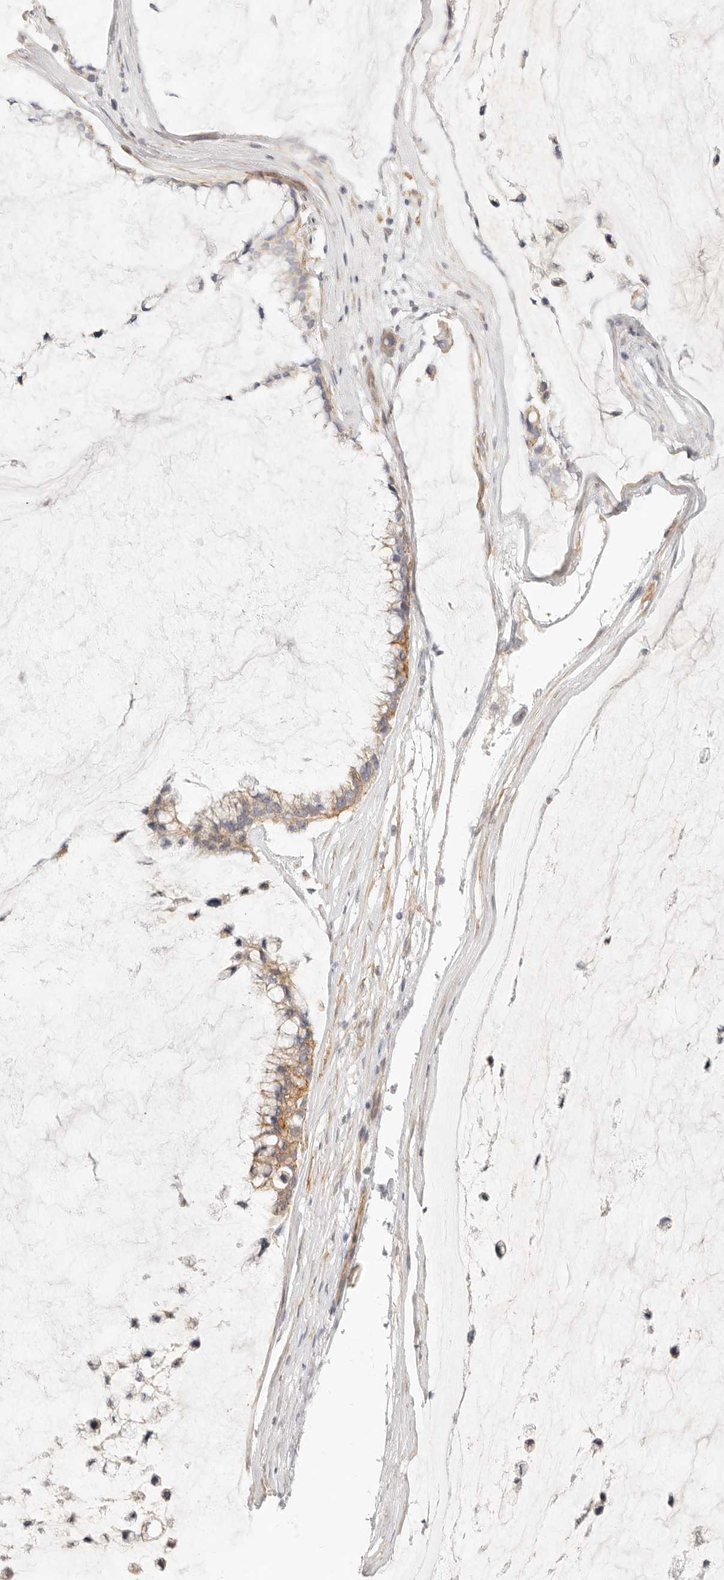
{"staining": {"intensity": "weak", "quantity": "25%-75%", "location": "cytoplasmic/membranous"}, "tissue": "ovarian cancer", "cell_type": "Tumor cells", "image_type": "cancer", "snomed": [{"axis": "morphology", "description": "Cystadenocarcinoma, mucinous, NOS"}, {"axis": "topography", "description": "Ovary"}], "caption": "Ovarian cancer (mucinous cystadenocarcinoma) stained for a protein displays weak cytoplasmic/membranous positivity in tumor cells.", "gene": "UBXN10", "patient": {"sex": "female", "age": 39}}